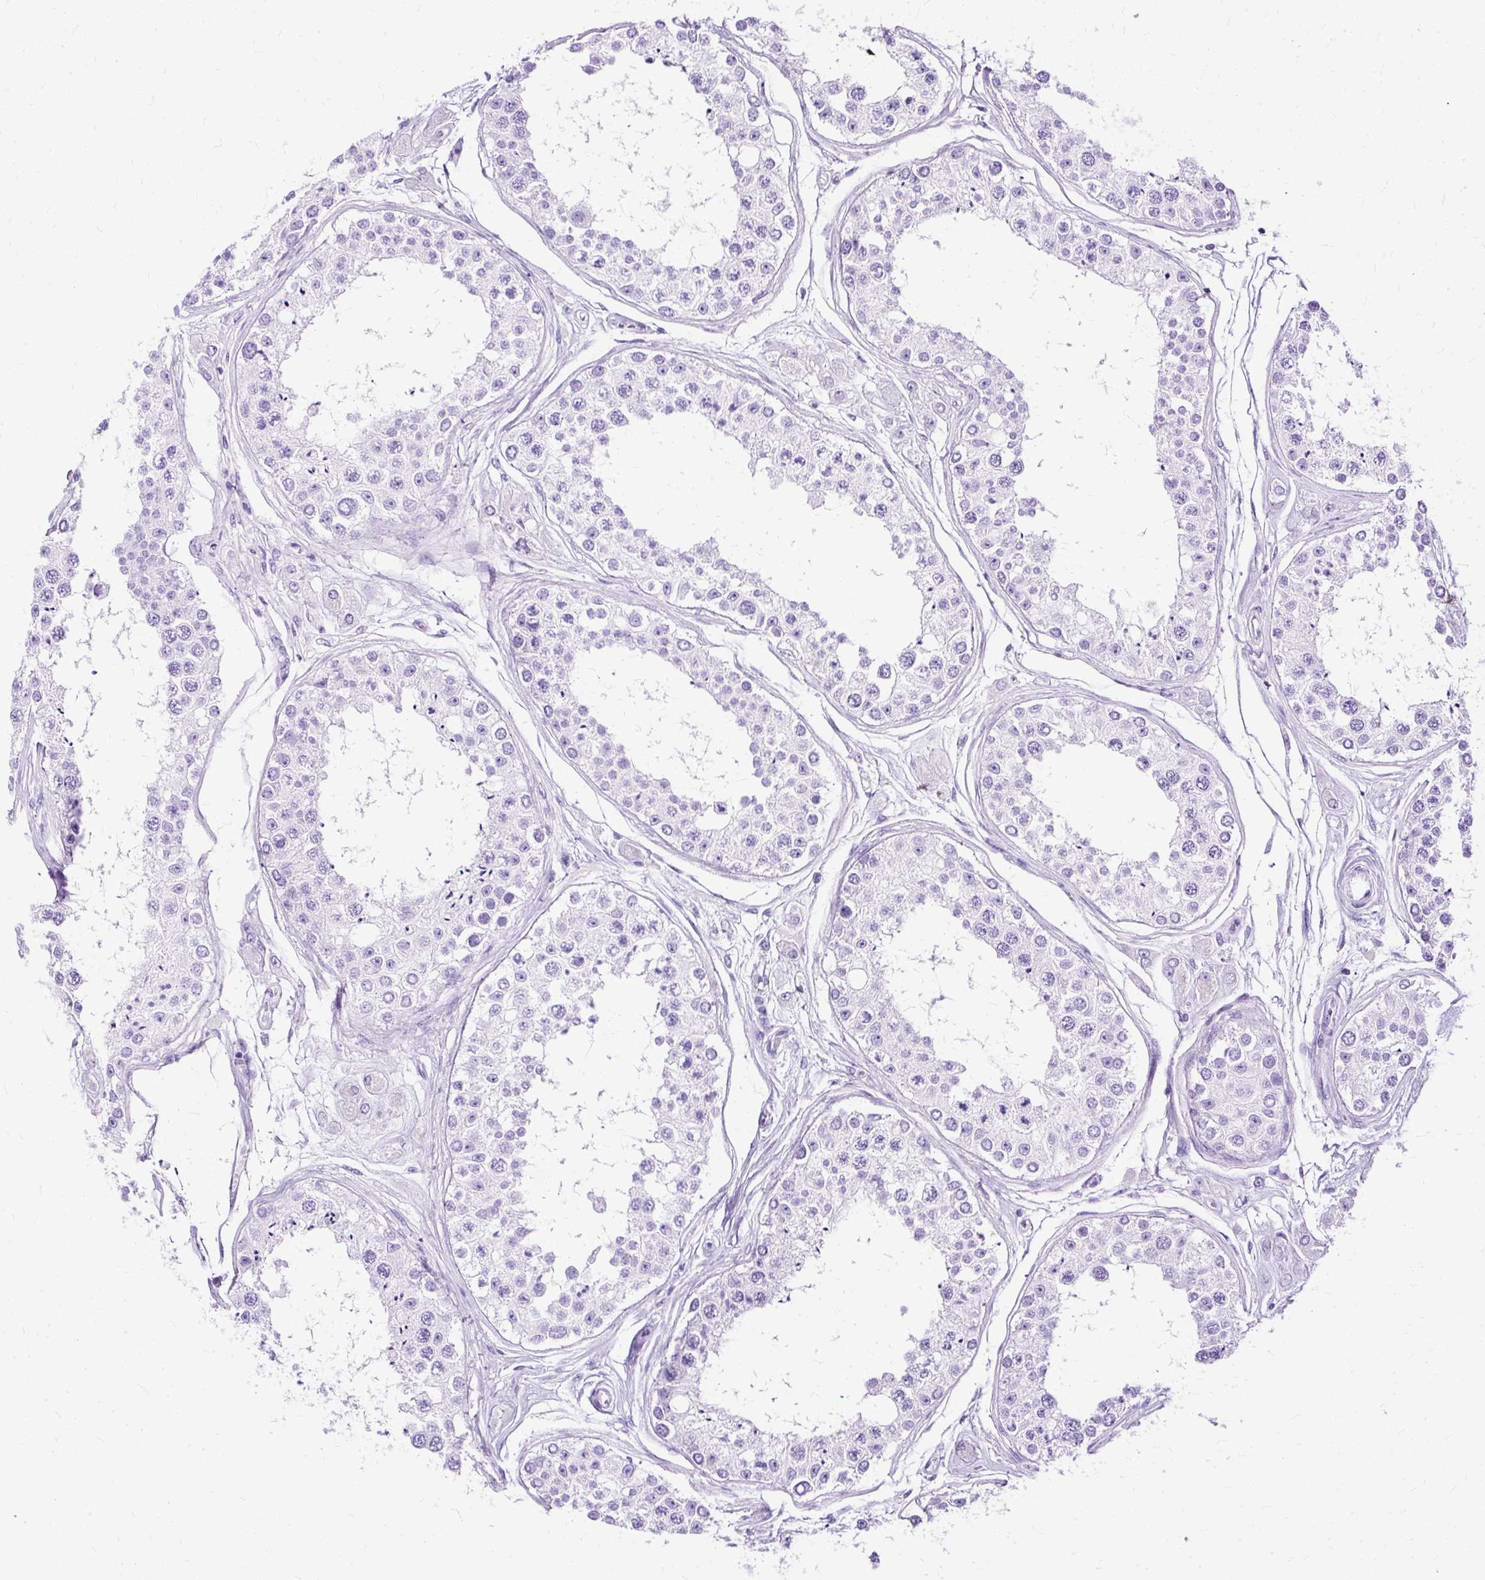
{"staining": {"intensity": "negative", "quantity": "none", "location": "none"}, "tissue": "testis", "cell_type": "Cells in seminiferous ducts", "image_type": "normal", "snomed": [{"axis": "morphology", "description": "Normal tissue, NOS"}, {"axis": "topography", "description": "Testis"}], "caption": "Human testis stained for a protein using immunohistochemistry (IHC) shows no staining in cells in seminiferous ducts.", "gene": "SLC8A2", "patient": {"sex": "male", "age": 25}}